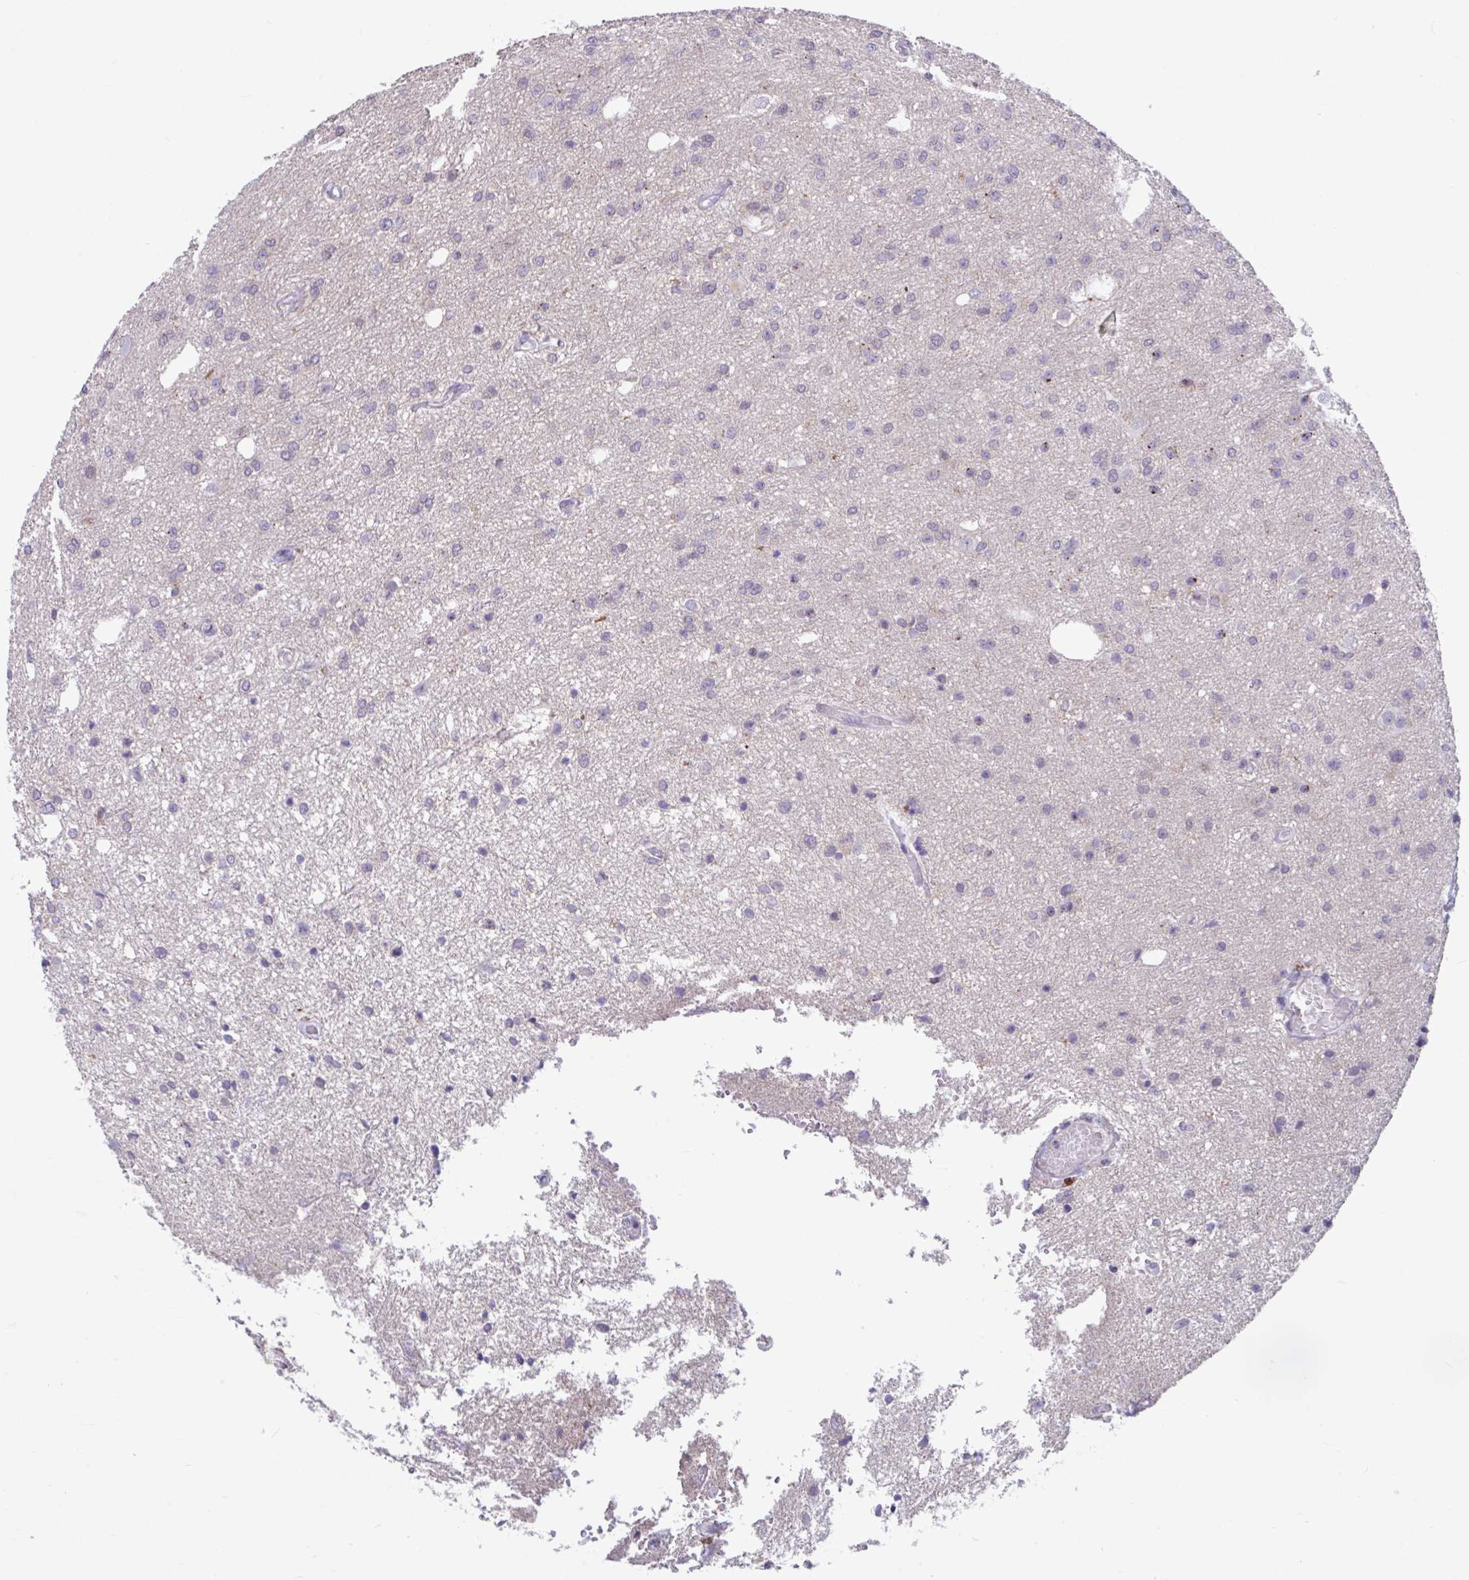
{"staining": {"intensity": "negative", "quantity": "none", "location": "none"}, "tissue": "glioma", "cell_type": "Tumor cells", "image_type": "cancer", "snomed": [{"axis": "morphology", "description": "Glioma, malignant, Low grade"}, {"axis": "topography", "description": "Brain"}], "caption": "This is an IHC image of malignant low-grade glioma. There is no positivity in tumor cells.", "gene": "IST1", "patient": {"sex": "male", "age": 26}}